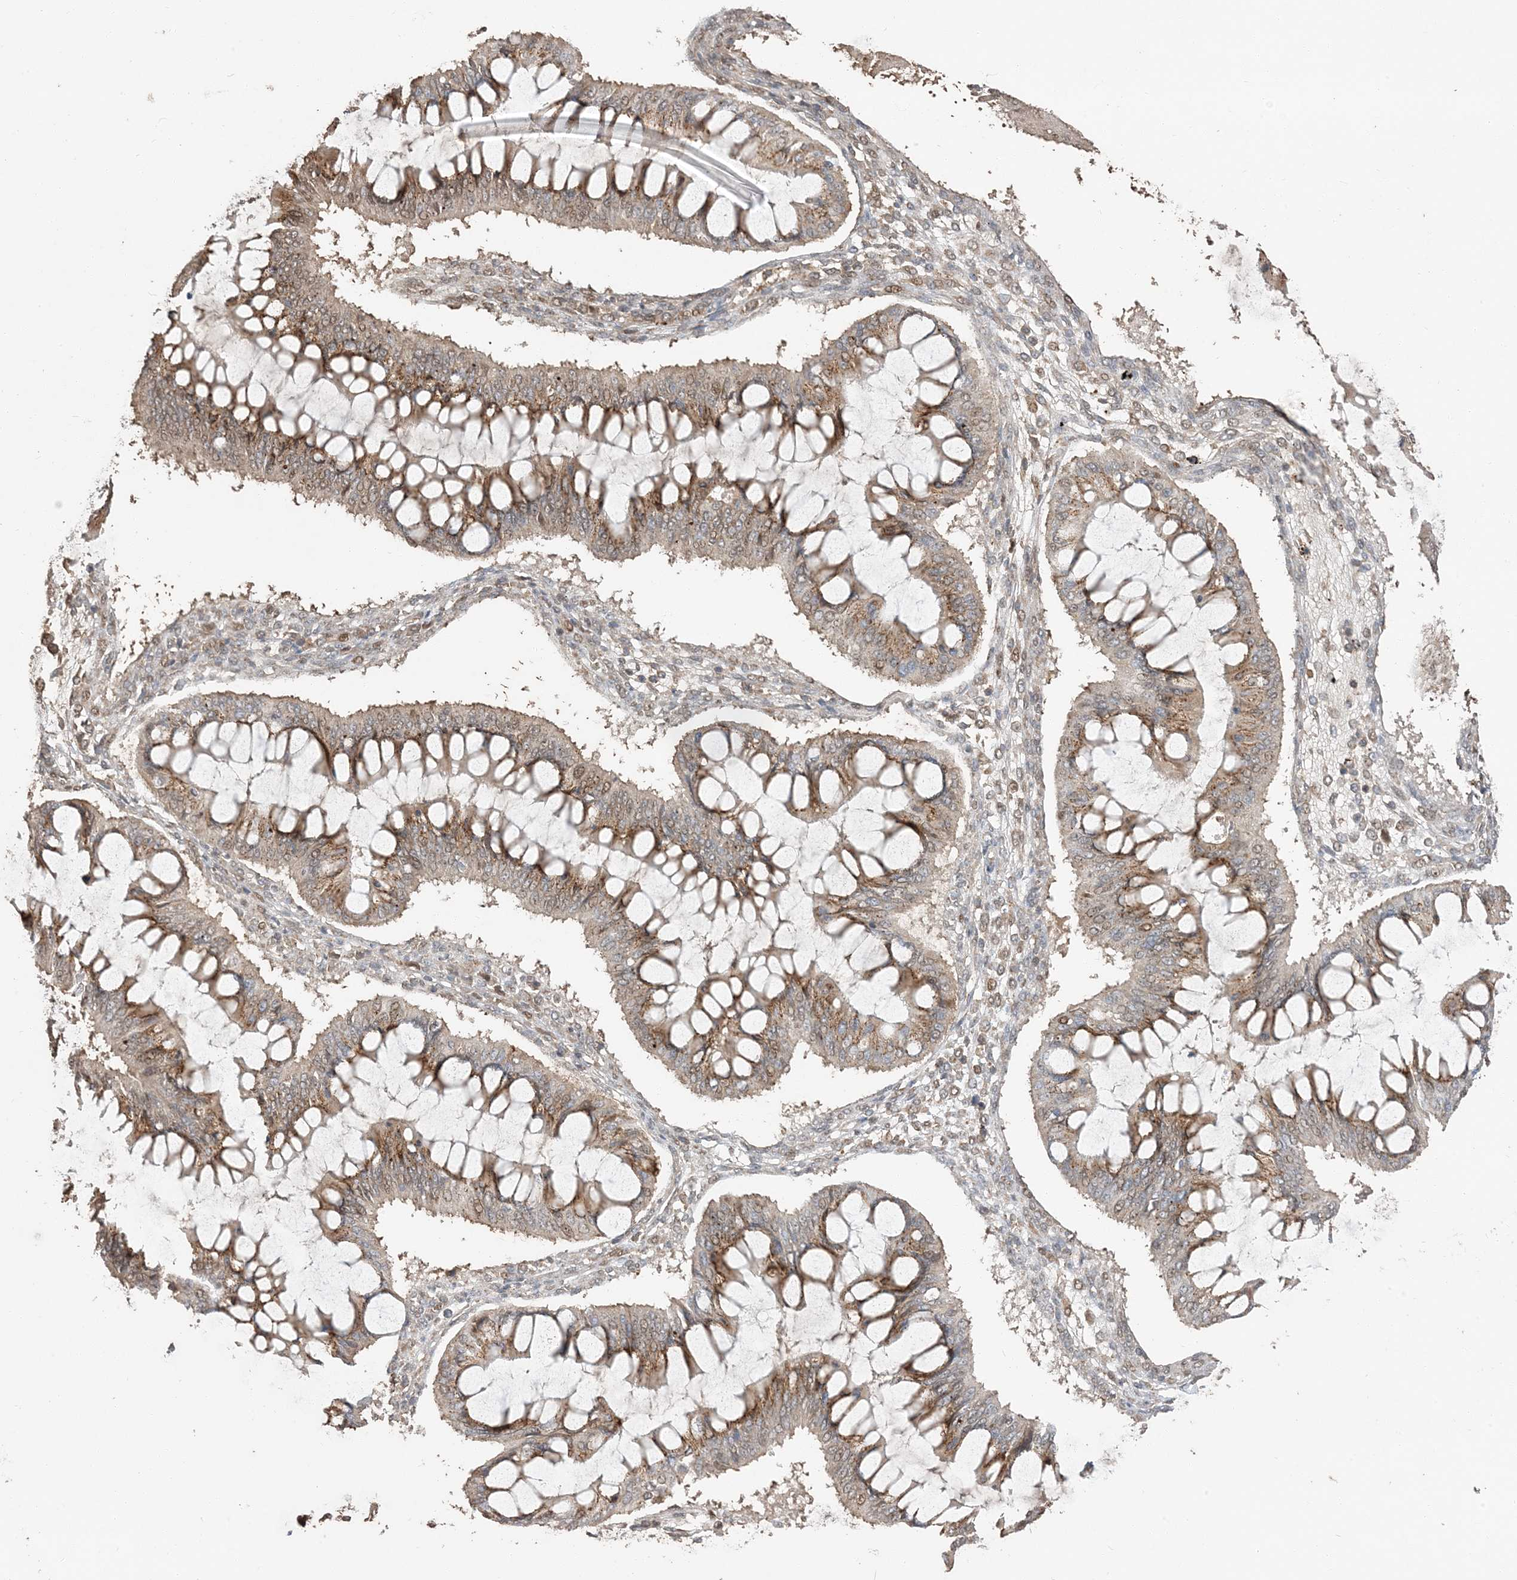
{"staining": {"intensity": "moderate", "quantity": "25%-75%", "location": "cytoplasmic/membranous,nuclear"}, "tissue": "ovarian cancer", "cell_type": "Tumor cells", "image_type": "cancer", "snomed": [{"axis": "morphology", "description": "Cystadenocarcinoma, mucinous, NOS"}, {"axis": "topography", "description": "Ovary"}], "caption": "The photomicrograph reveals staining of mucinous cystadenocarcinoma (ovarian), revealing moderate cytoplasmic/membranous and nuclear protein positivity (brown color) within tumor cells.", "gene": "RER1", "patient": {"sex": "female", "age": 73}}